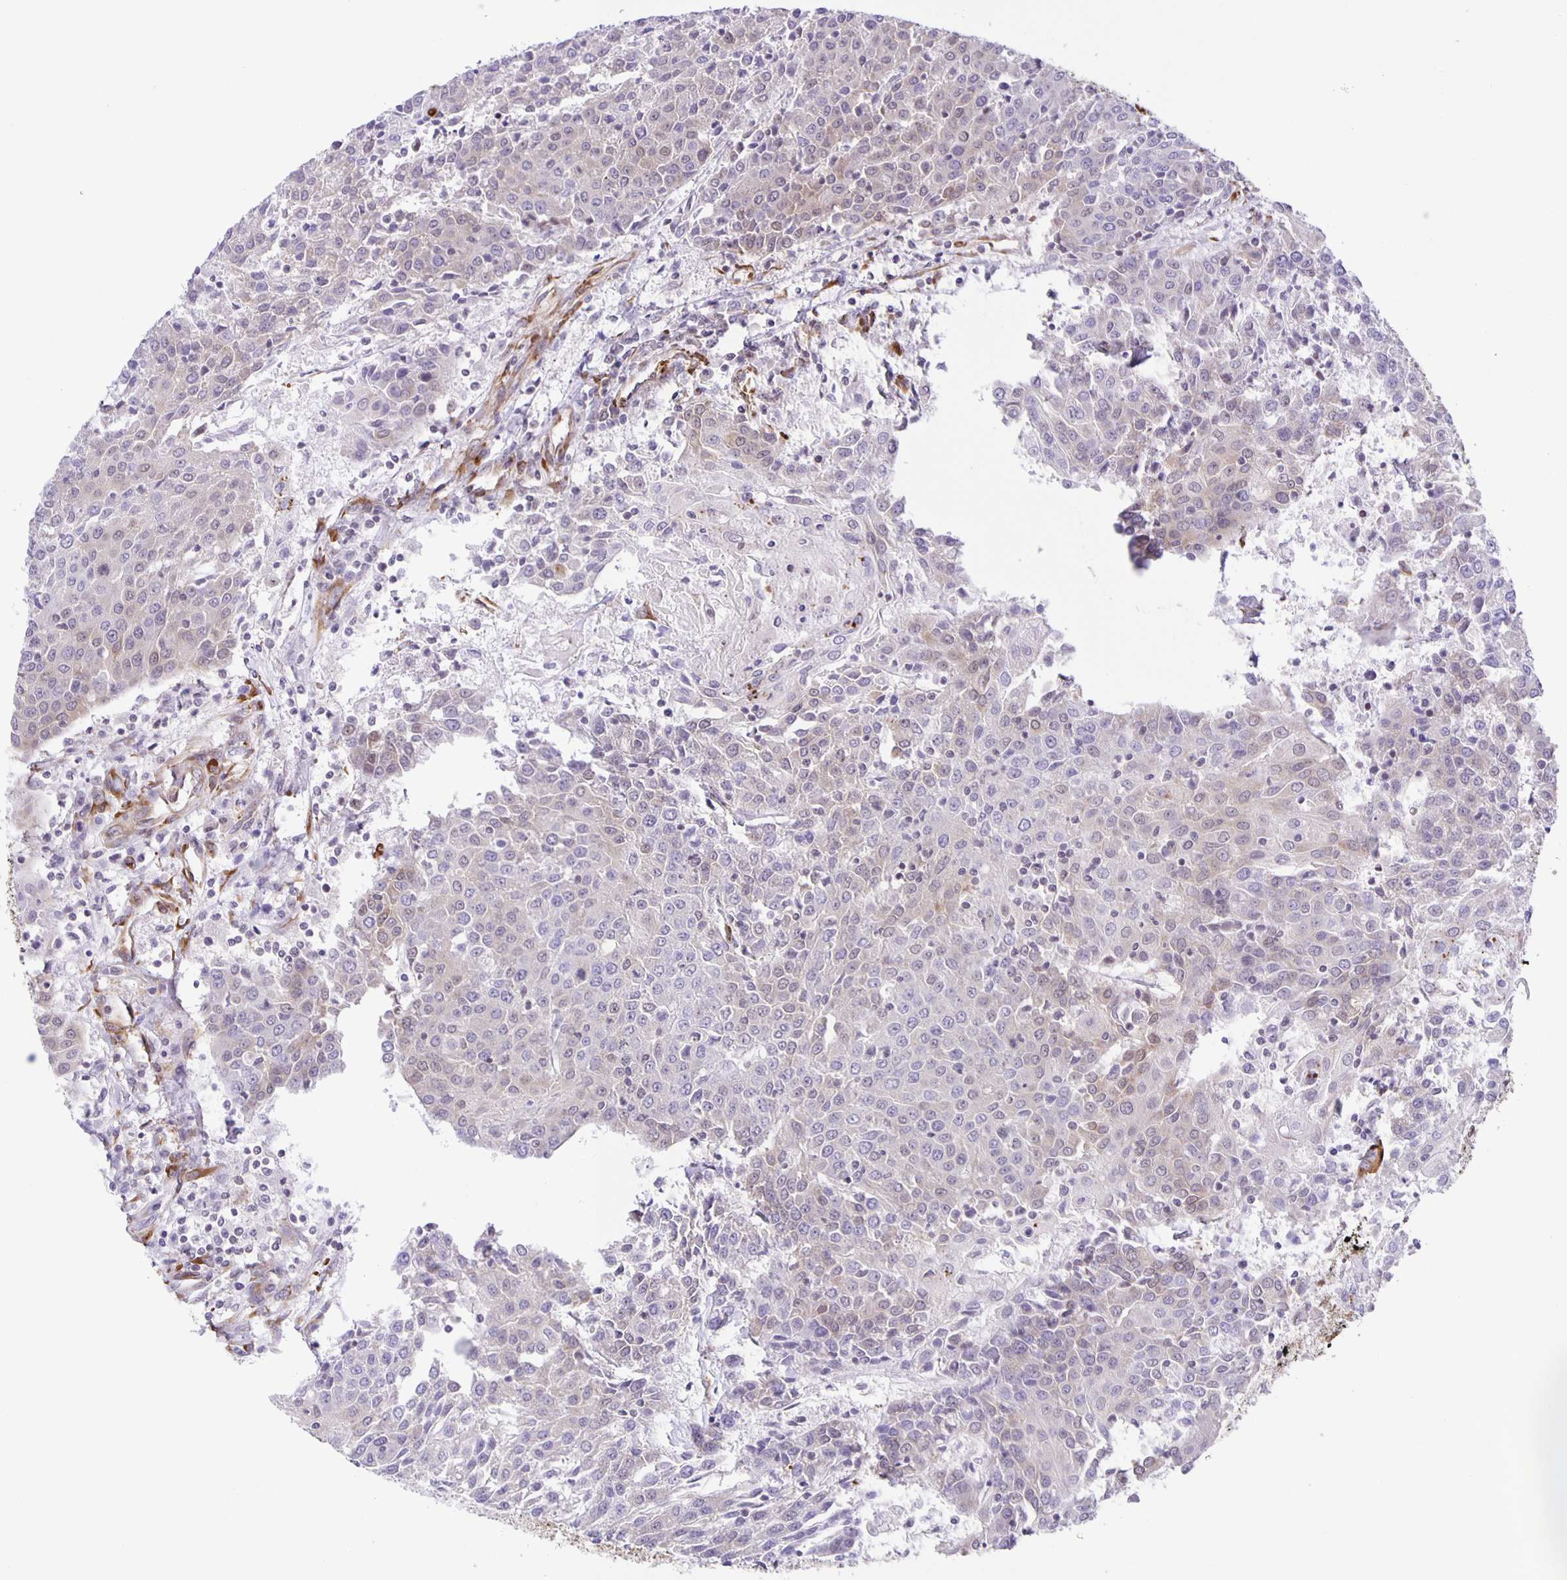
{"staining": {"intensity": "weak", "quantity": "<25%", "location": "nuclear"}, "tissue": "urothelial cancer", "cell_type": "Tumor cells", "image_type": "cancer", "snomed": [{"axis": "morphology", "description": "Urothelial carcinoma, High grade"}, {"axis": "topography", "description": "Urinary bladder"}], "caption": "Tumor cells are negative for protein expression in human urothelial cancer.", "gene": "ZRANB2", "patient": {"sex": "female", "age": 85}}